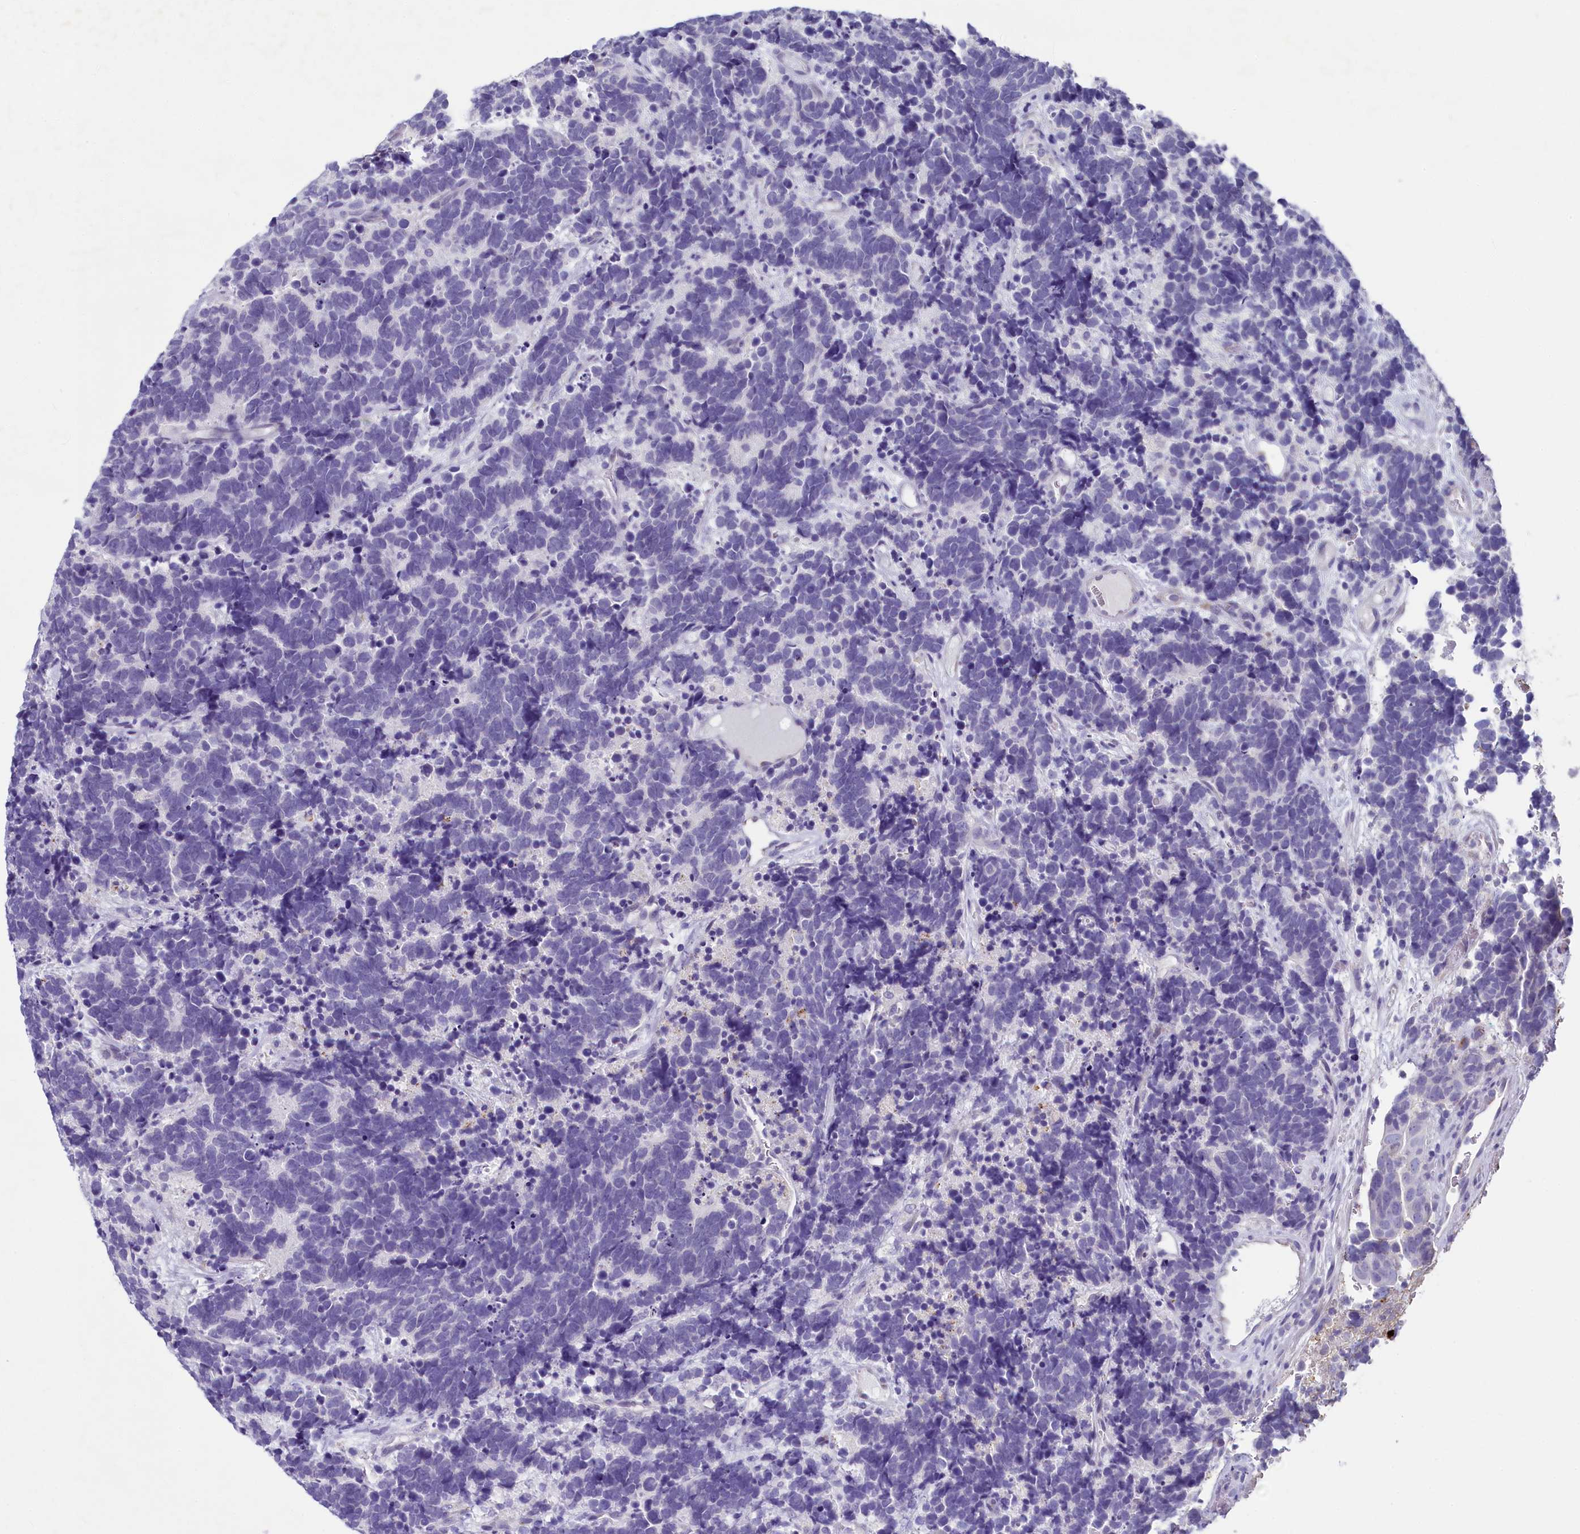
{"staining": {"intensity": "negative", "quantity": "none", "location": "none"}, "tissue": "carcinoid", "cell_type": "Tumor cells", "image_type": "cancer", "snomed": [{"axis": "morphology", "description": "Carcinoma, NOS"}, {"axis": "morphology", "description": "Carcinoid, malignant, NOS"}, {"axis": "topography", "description": "Urinary bladder"}], "caption": "The IHC image has no significant expression in tumor cells of carcinoid tissue.", "gene": "INSC", "patient": {"sex": "male", "age": 57}}